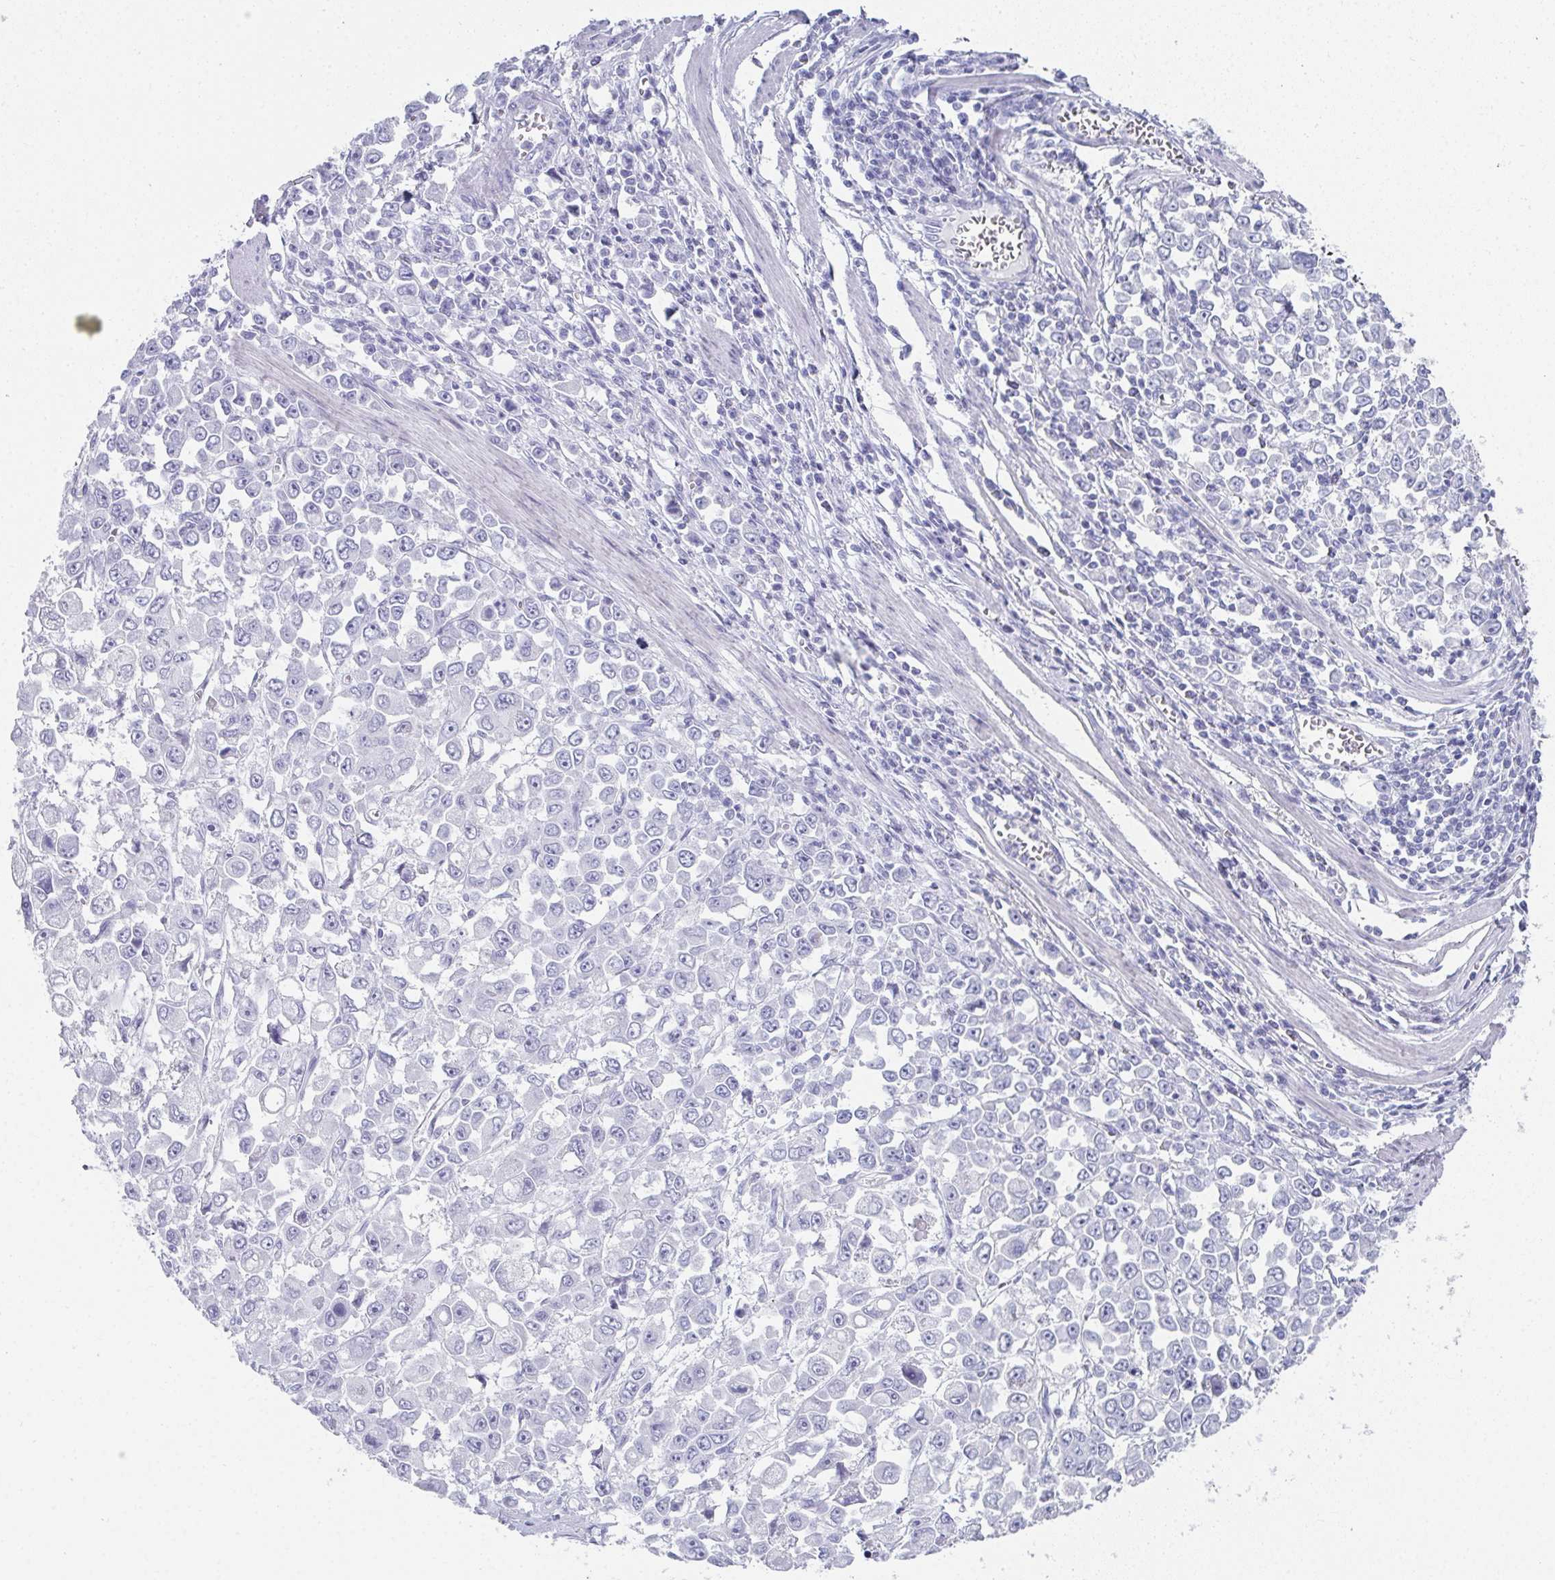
{"staining": {"intensity": "negative", "quantity": "none", "location": "none"}, "tissue": "stomach cancer", "cell_type": "Tumor cells", "image_type": "cancer", "snomed": [{"axis": "morphology", "description": "Adenocarcinoma, NOS"}, {"axis": "topography", "description": "Stomach, upper"}], "caption": "Immunohistochemistry (IHC) image of neoplastic tissue: human stomach adenocarcinoma stained with DAB (3,3'-diaminobenzidine) displays no significant protein expression in tumor cells.", "gene": "SYCP1", "patient": {"sex": "male", "age": 70}}